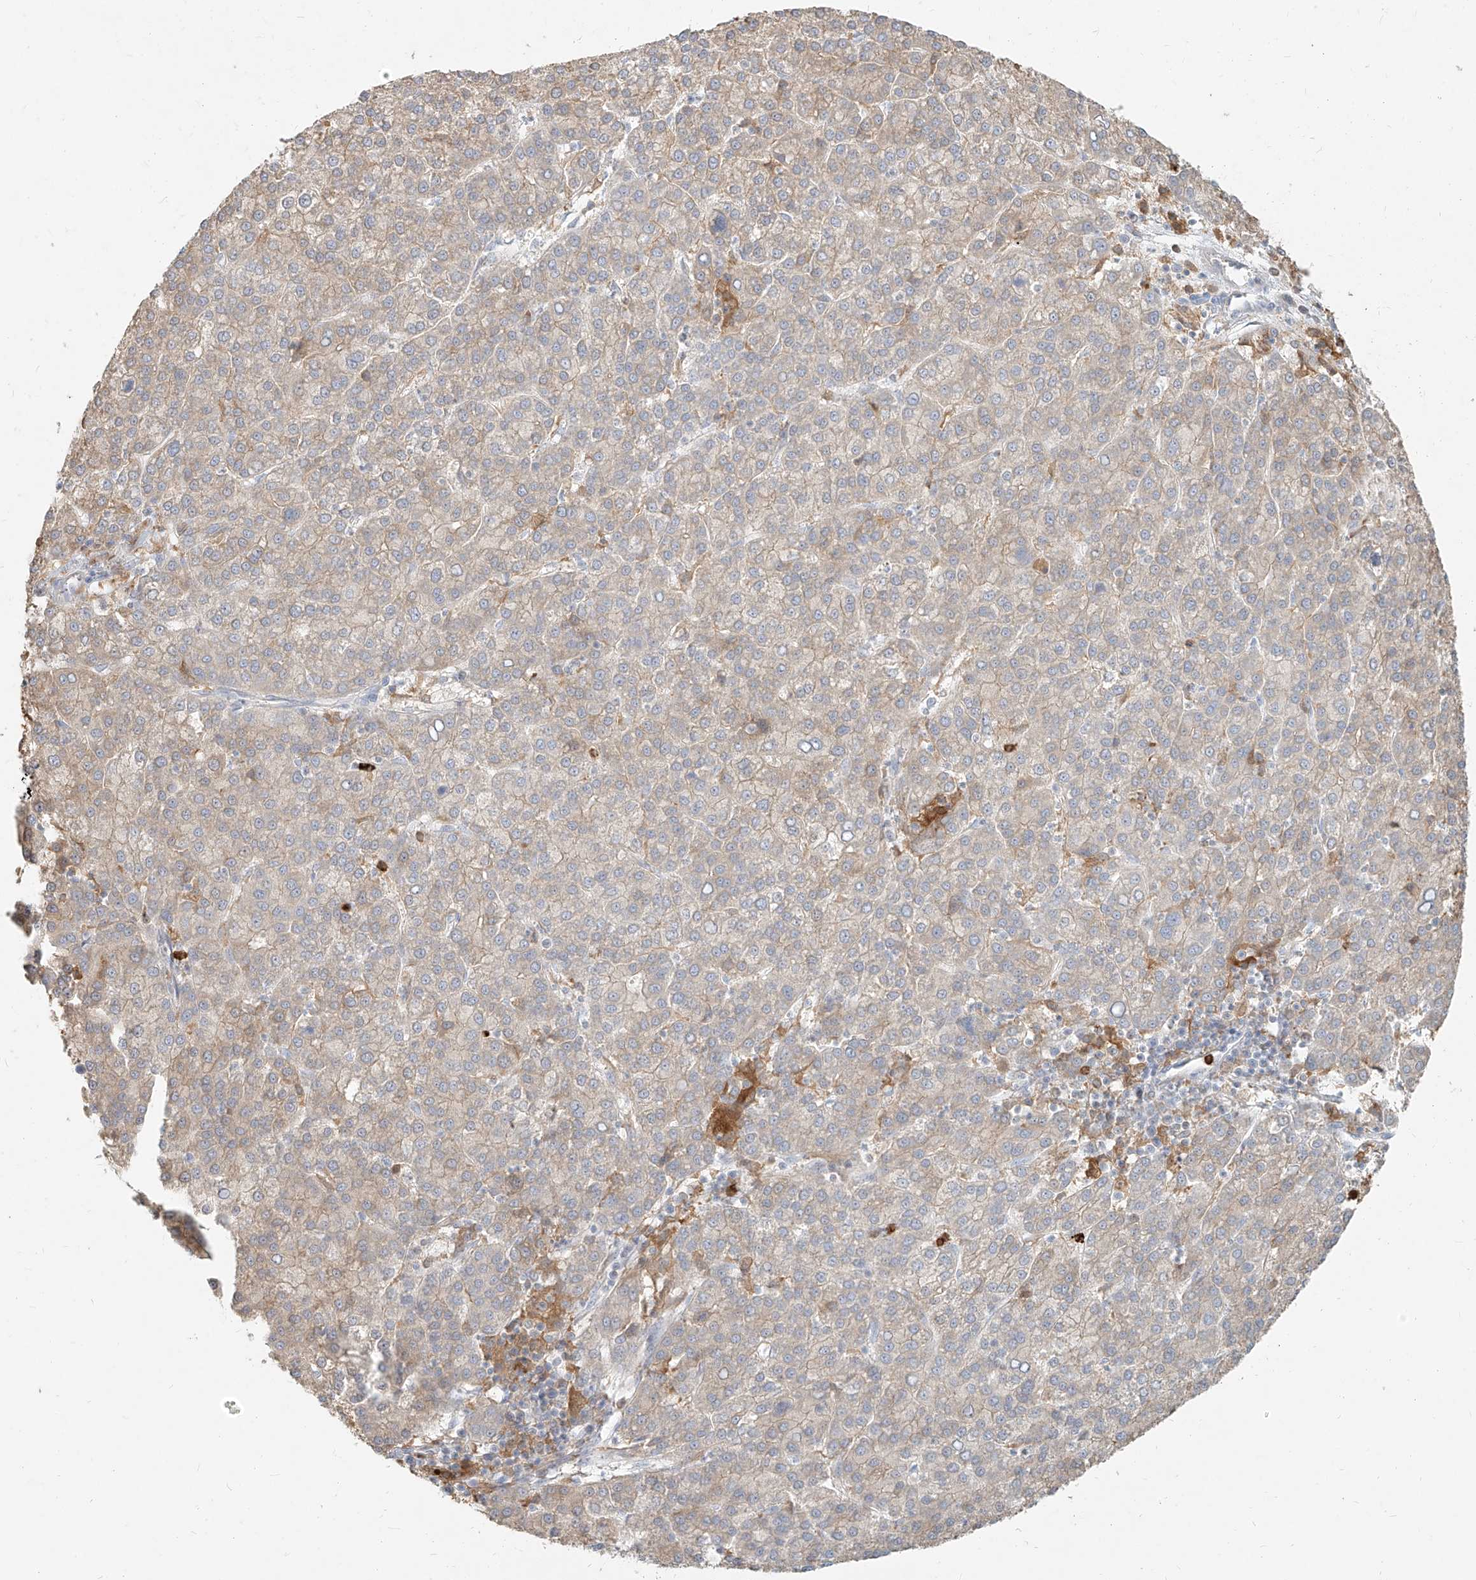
{"staining": {"intensity": "weak", "quantity": "<25%", "location": "cytoplasmic/membranous"}, "tissue": "liver cancer", "cell_type": "Tumor cells", "image_type": "cancer", "snomed": [{"axis": "morphology", "description": "Carcinoma, Hepatocellular, NOS"}, {"axis": "topography", "description": "Liver"}], "caption": "Tumor cells show no significant expression in liver hepatocellular carcinoma.", "gene": "PGD", "patient": {"sex": "female", "age": 58}}